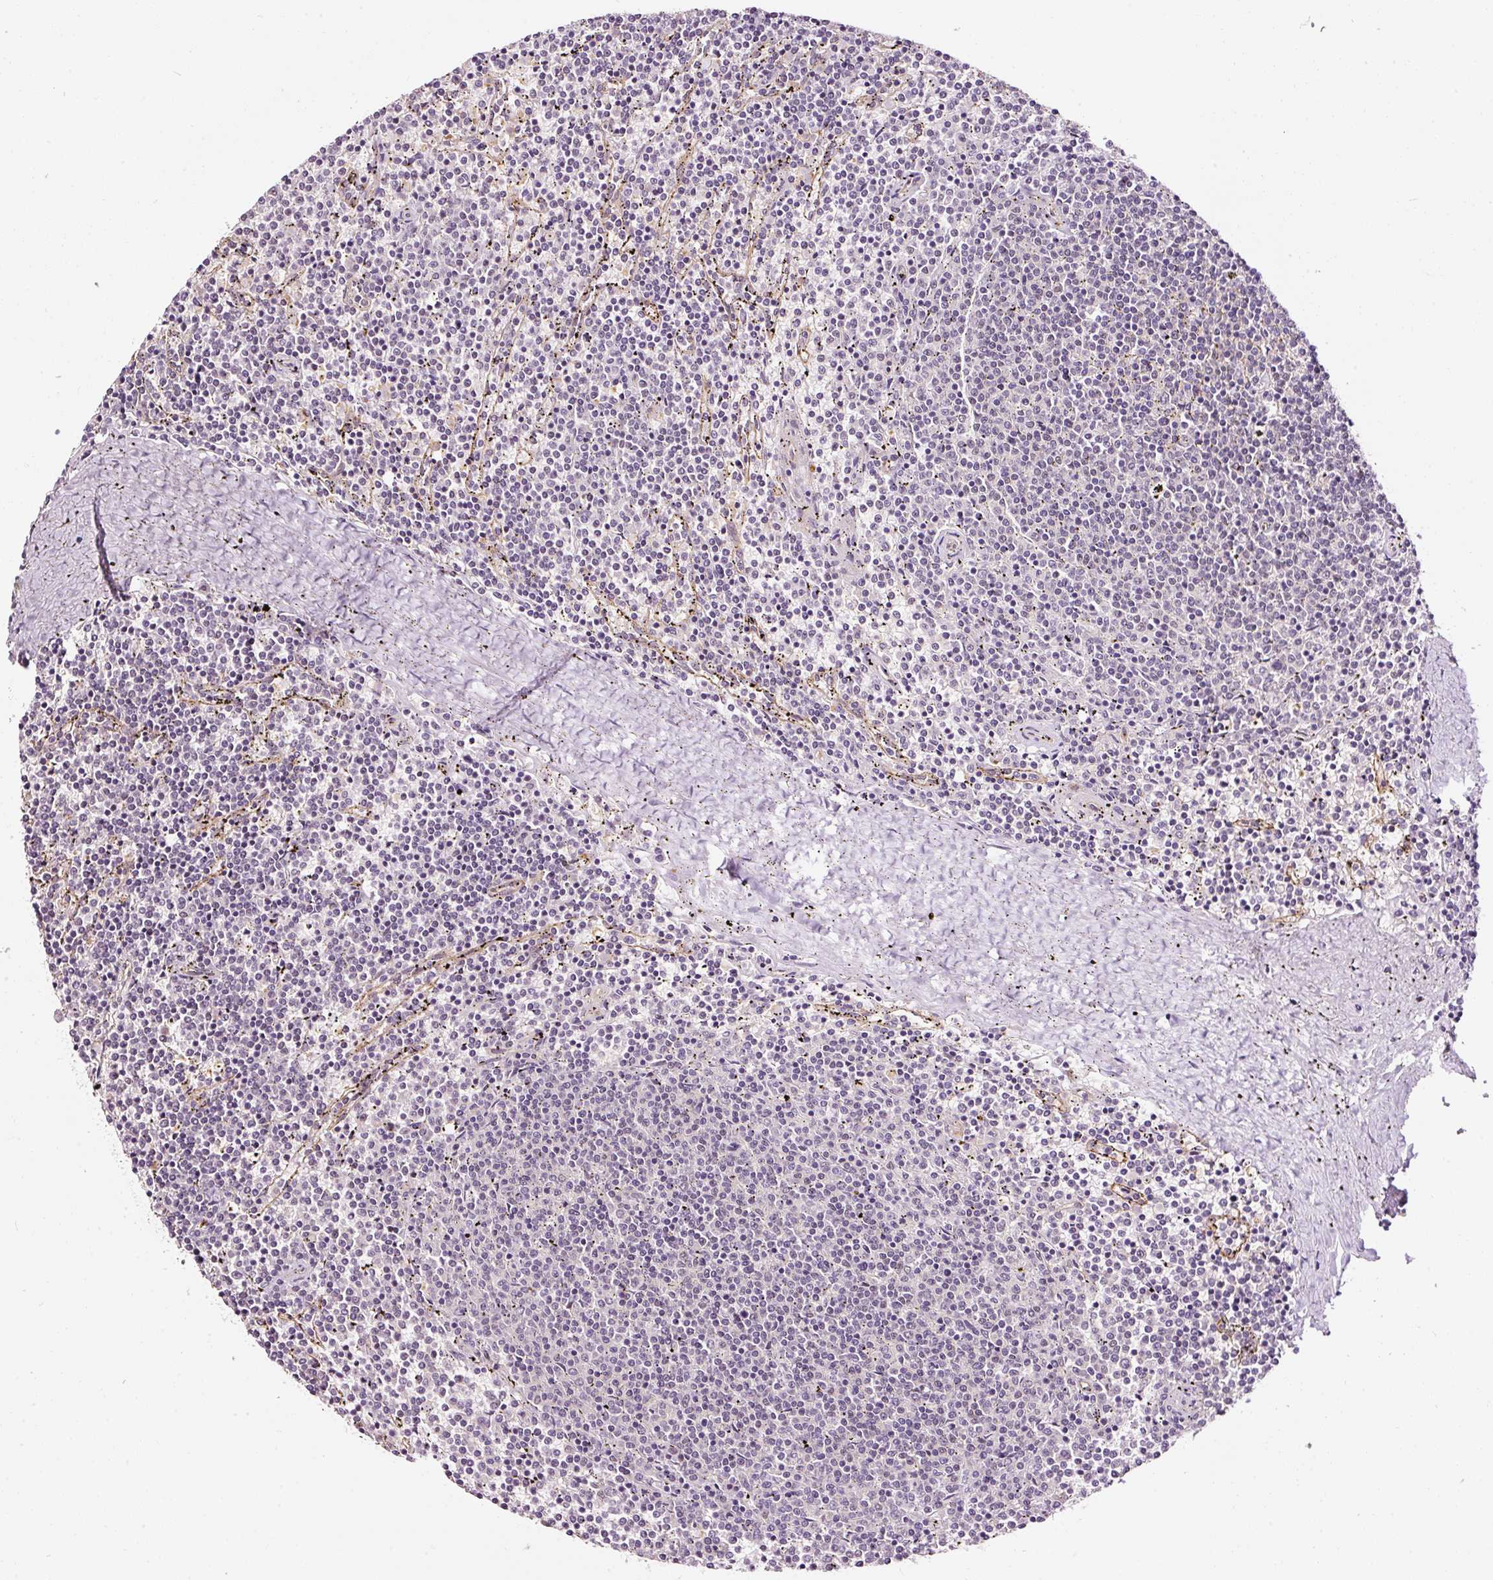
{"staining": {"intensity": "negative", "quantity": "none", "location": "none"}, "tissue": "lymphoma", "cell_type": "Tumor cells", "image_type": "cancer", "snomed": [{"axis": "morphology", "description": "Malignant lymphoma, non-Hodgkin's type, Low grade"}, {"axis": "topography", "description": "Spleen"}], "caption": "DAB (3,3'-diaminobenzidine) immunohistochemical staining of human malignant lymphoma, non-Hodgkin's type (low-grade) reveals no significant staining in tumor cells.", "gene": "ABCB4", "patient": {"sex": "female", "age": 50}}